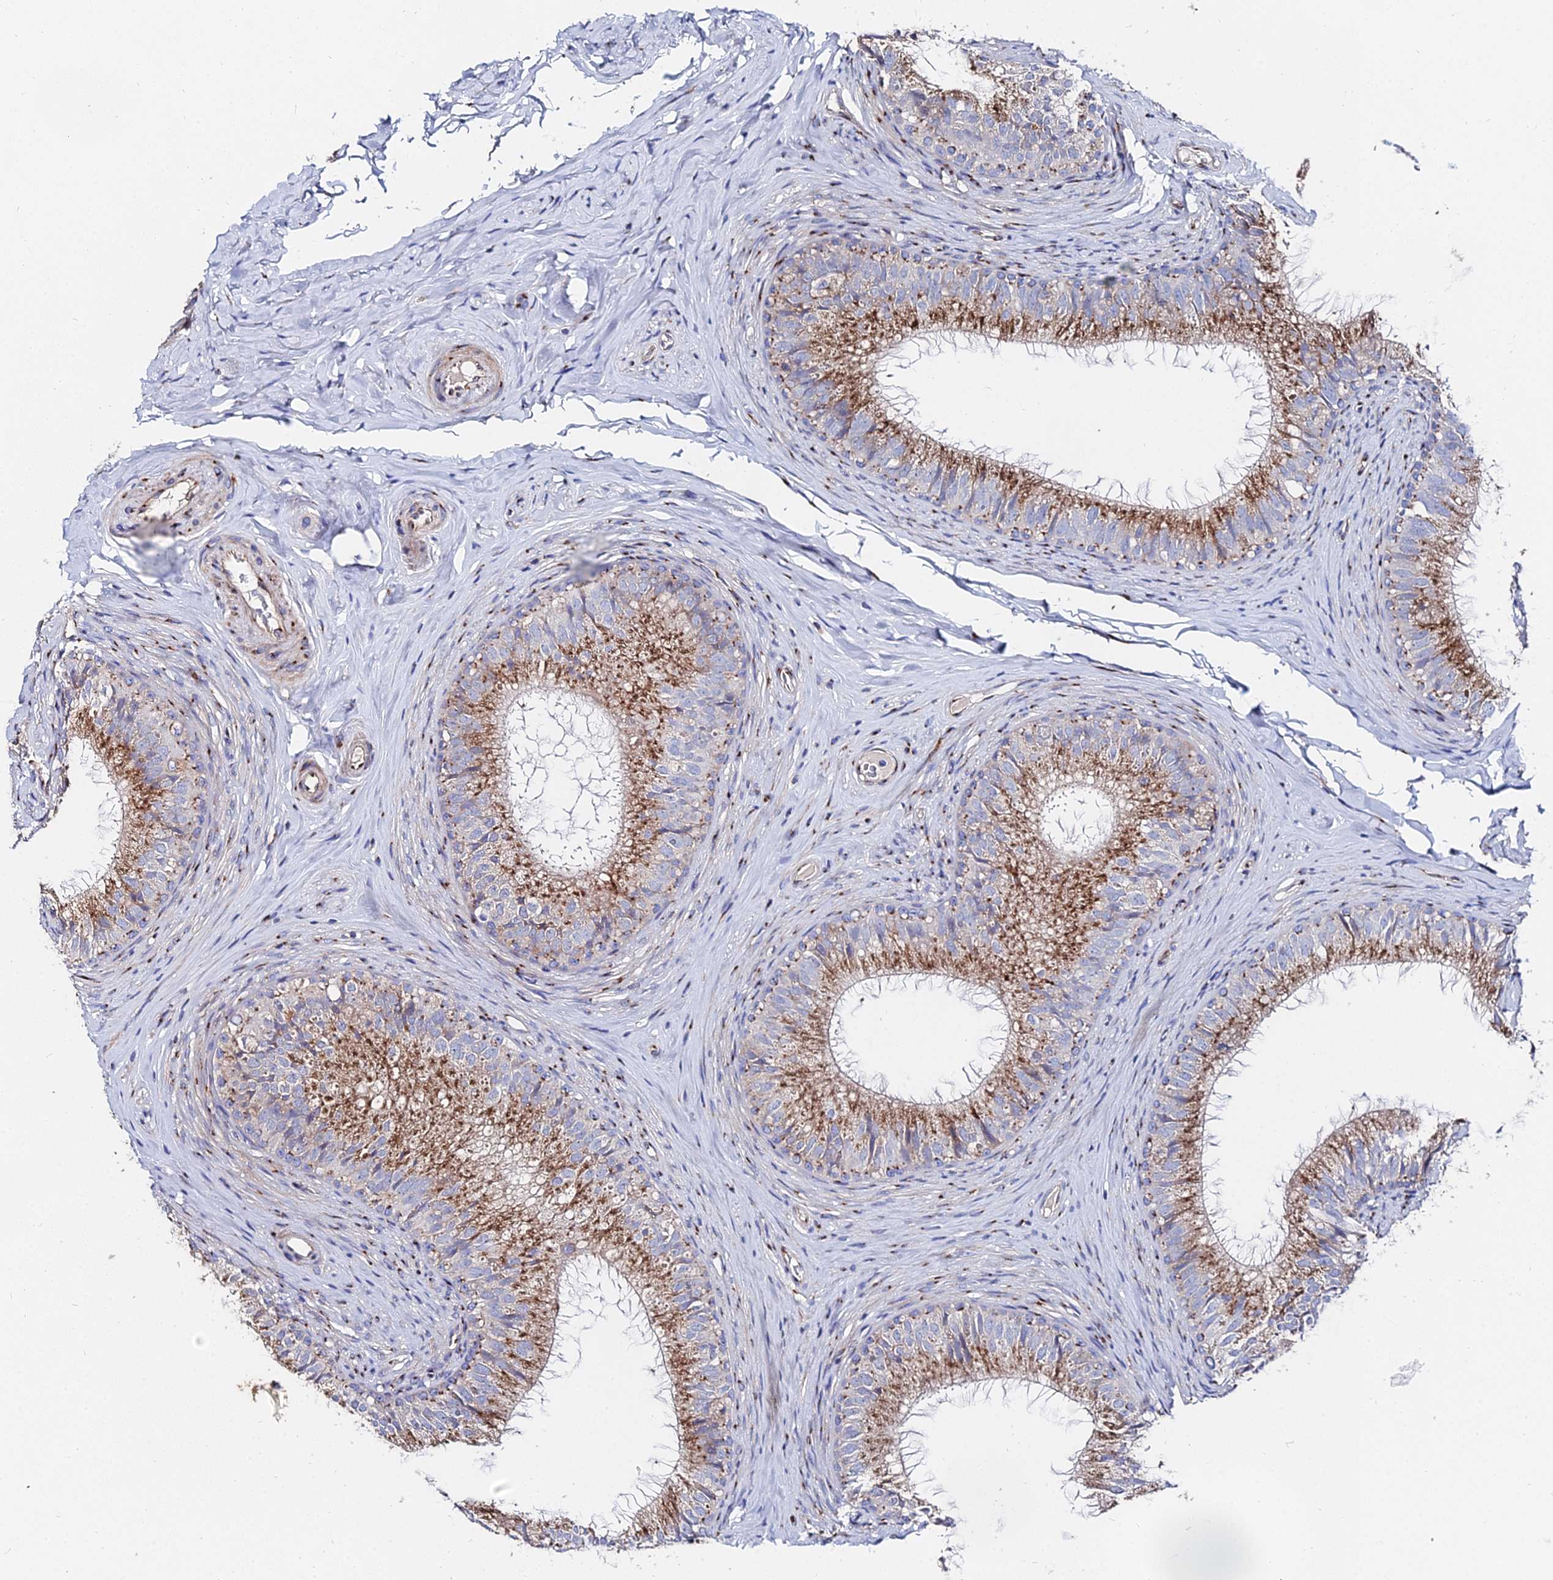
{"staining": {"intensity": "moderate", "quantity": ">75%", "location": "cytoplasmic/membranous"}, "tissue": "epididymis", "cell_type": "Glandular cells", "image_type": "normal", "snomed": [{"axis": "morphology", "description": "Normal tissue, NOS"}, {"axis": "topography", "description": "Epididymis"}], "caption": "A histopathology image showing moderate cytoplasmic/membranous expression in approximately >75% of glandular cells in normal epididymis, as visualized by brown immunohistochemical staining.", "gene": "BORCS8", "patient": {"sex": "male", "age": 34}}